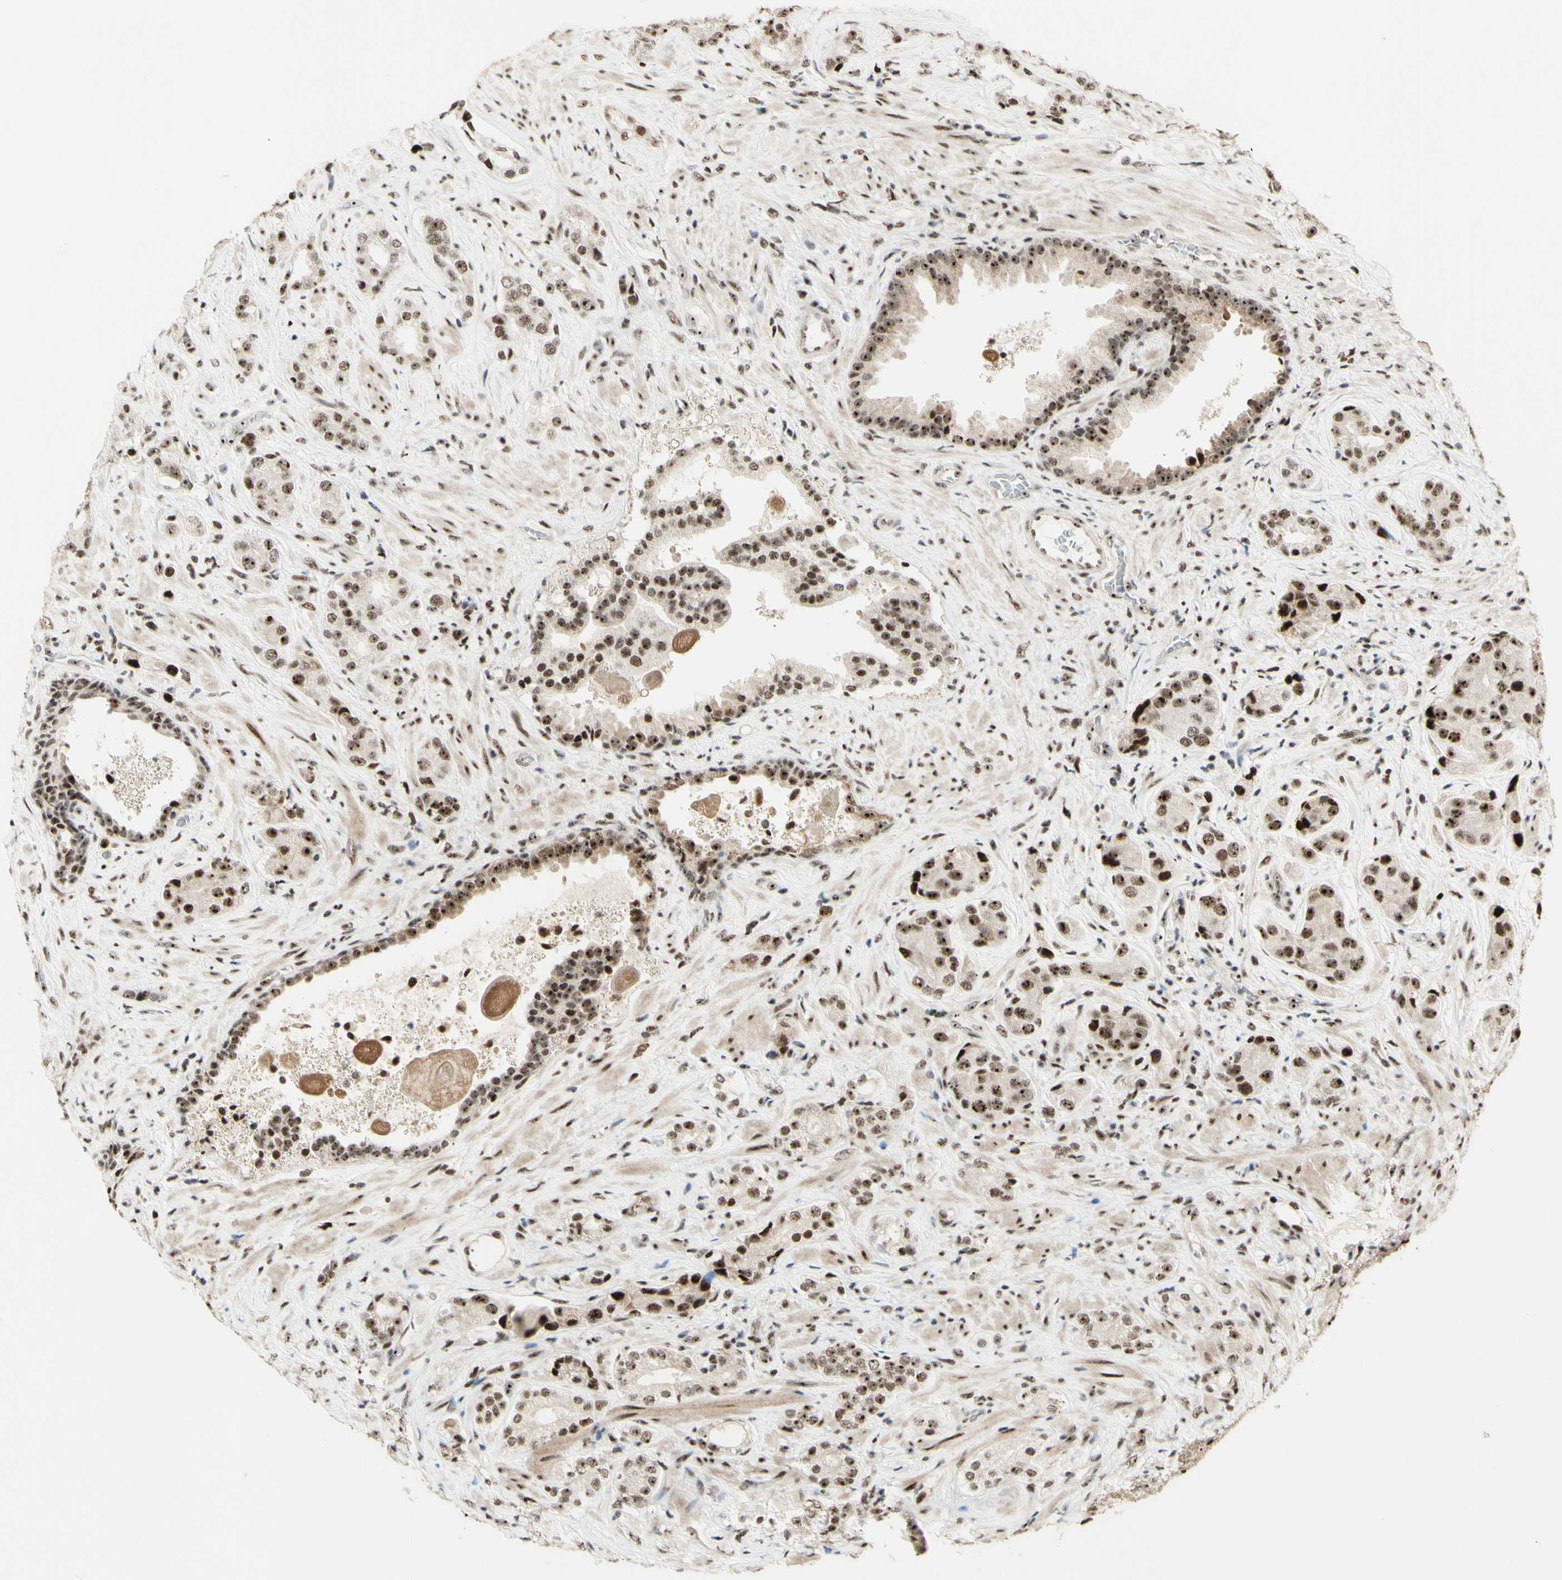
{"staining": {"intensity": "moderate", "quantity": ">75%", "location": "nuclear"}, "tissue": "prostate cancer", "cell_type": "Tumor cells", "image_type": "cancer", "snomed": [{"axis": "morphology", "description": "Adenocarcinoma, High grade"}, {"axis": "topography", "description": "Prostate"}], "caption": "Immunohistochemical staining of prostate high-grade adenocarcinoma shows medium levels of moderate nuclear expression in about >75% of tumor cells.", "gene": "DHX9", "patient": {"sex": "male", "age": 71}}